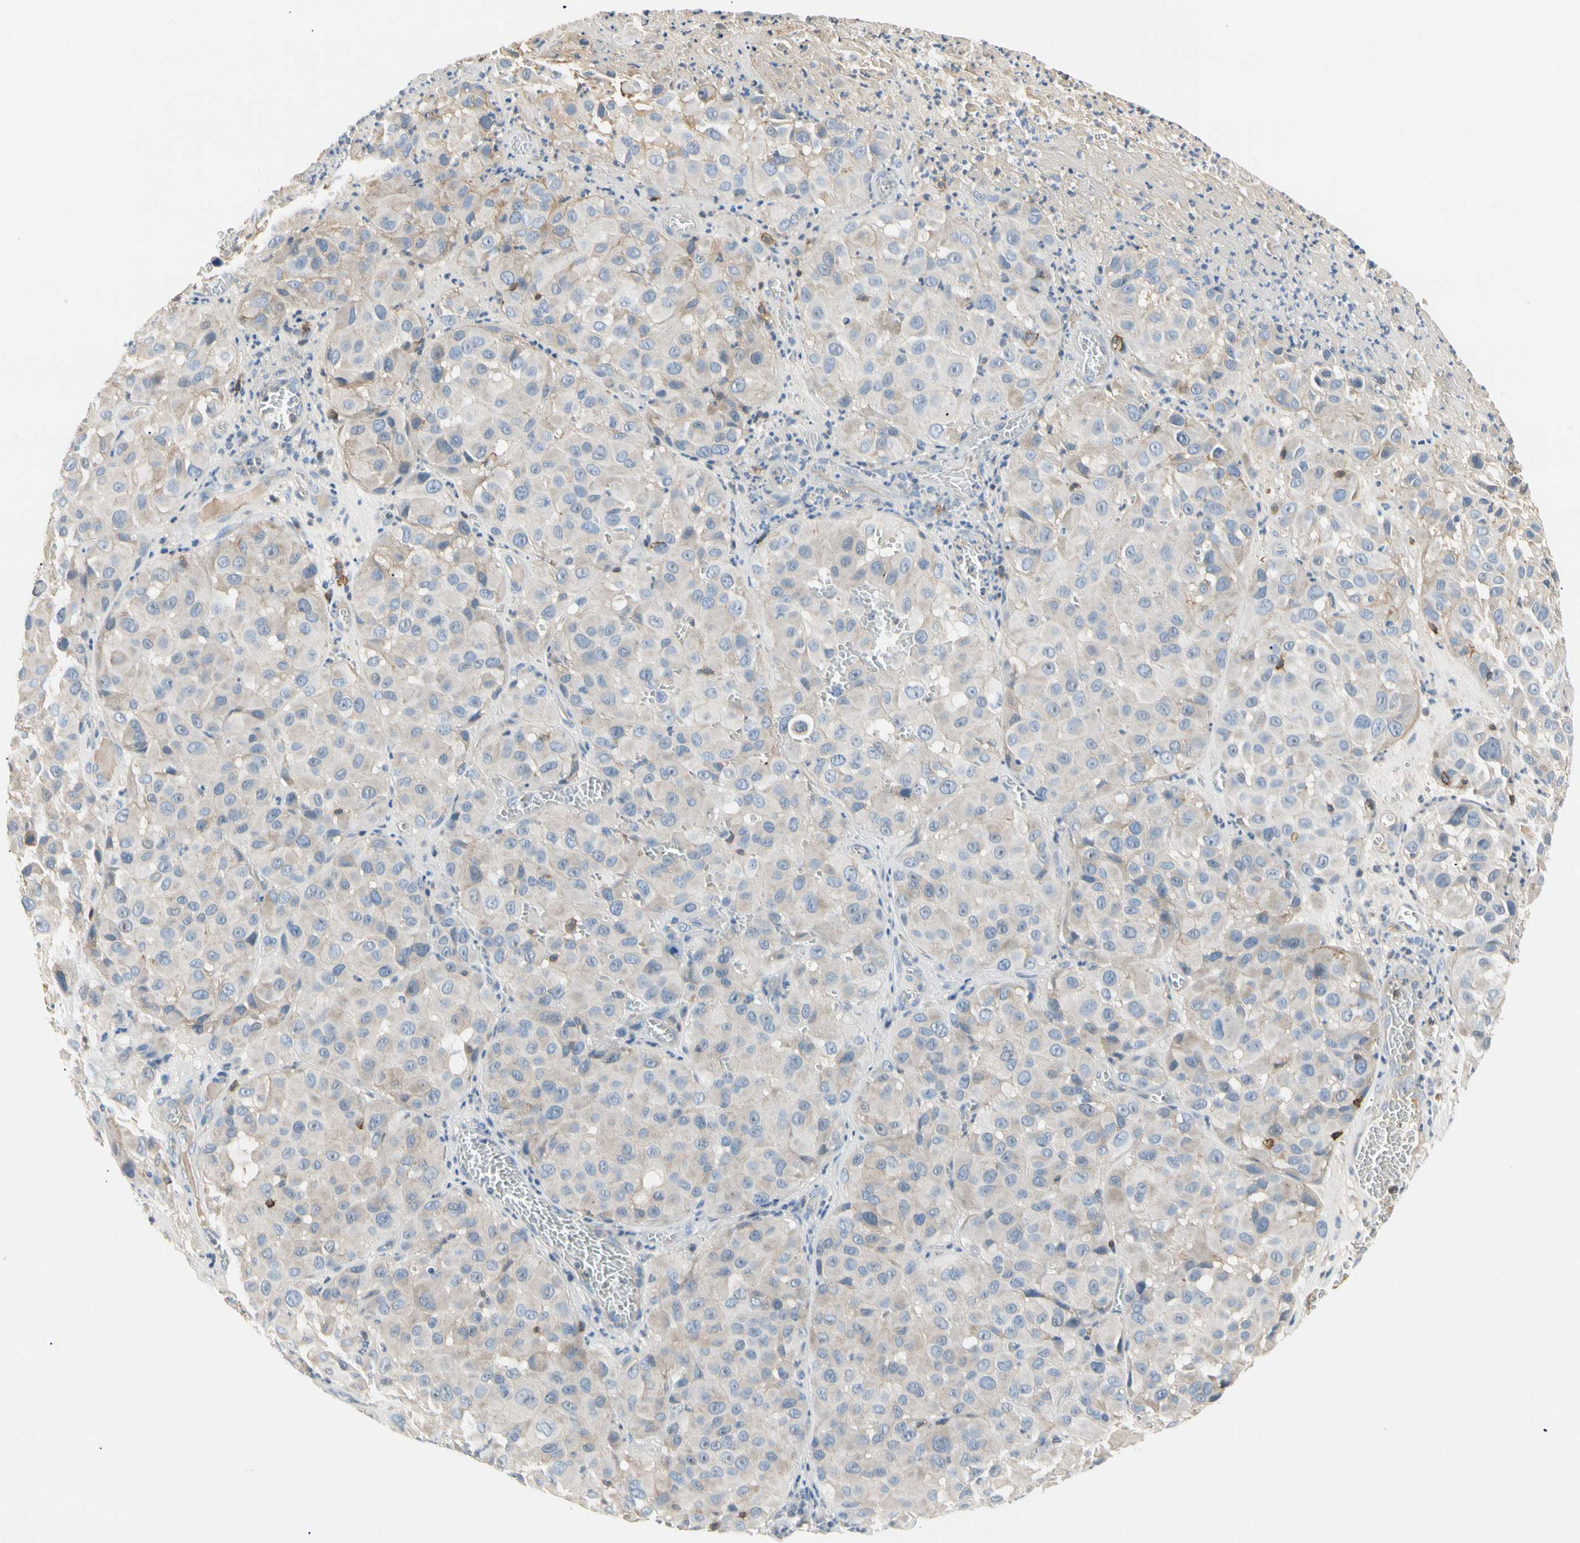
{"staining": {"intensity": "weak", "quantity": ">75%", "location": "cytoplasmic/membranous"}, "tissue": "melanoma", "cell_type": "Tumor cells", "image_type": "cancer", "snomed": [{"axis": "morphology", "description": "Malignant melanoma, NOS"}, {"axis": "topography", "description": "Skin"}], "caption": "An immunohistochemistry (IHC) image of tumor tissue is shown. Protein staining in brown labels weak cytoplasmic/membranous positivity in melanoma within tumor cells.", "gene": "TNFRSF18", "patient": {"sex": "female", "age": 21}}